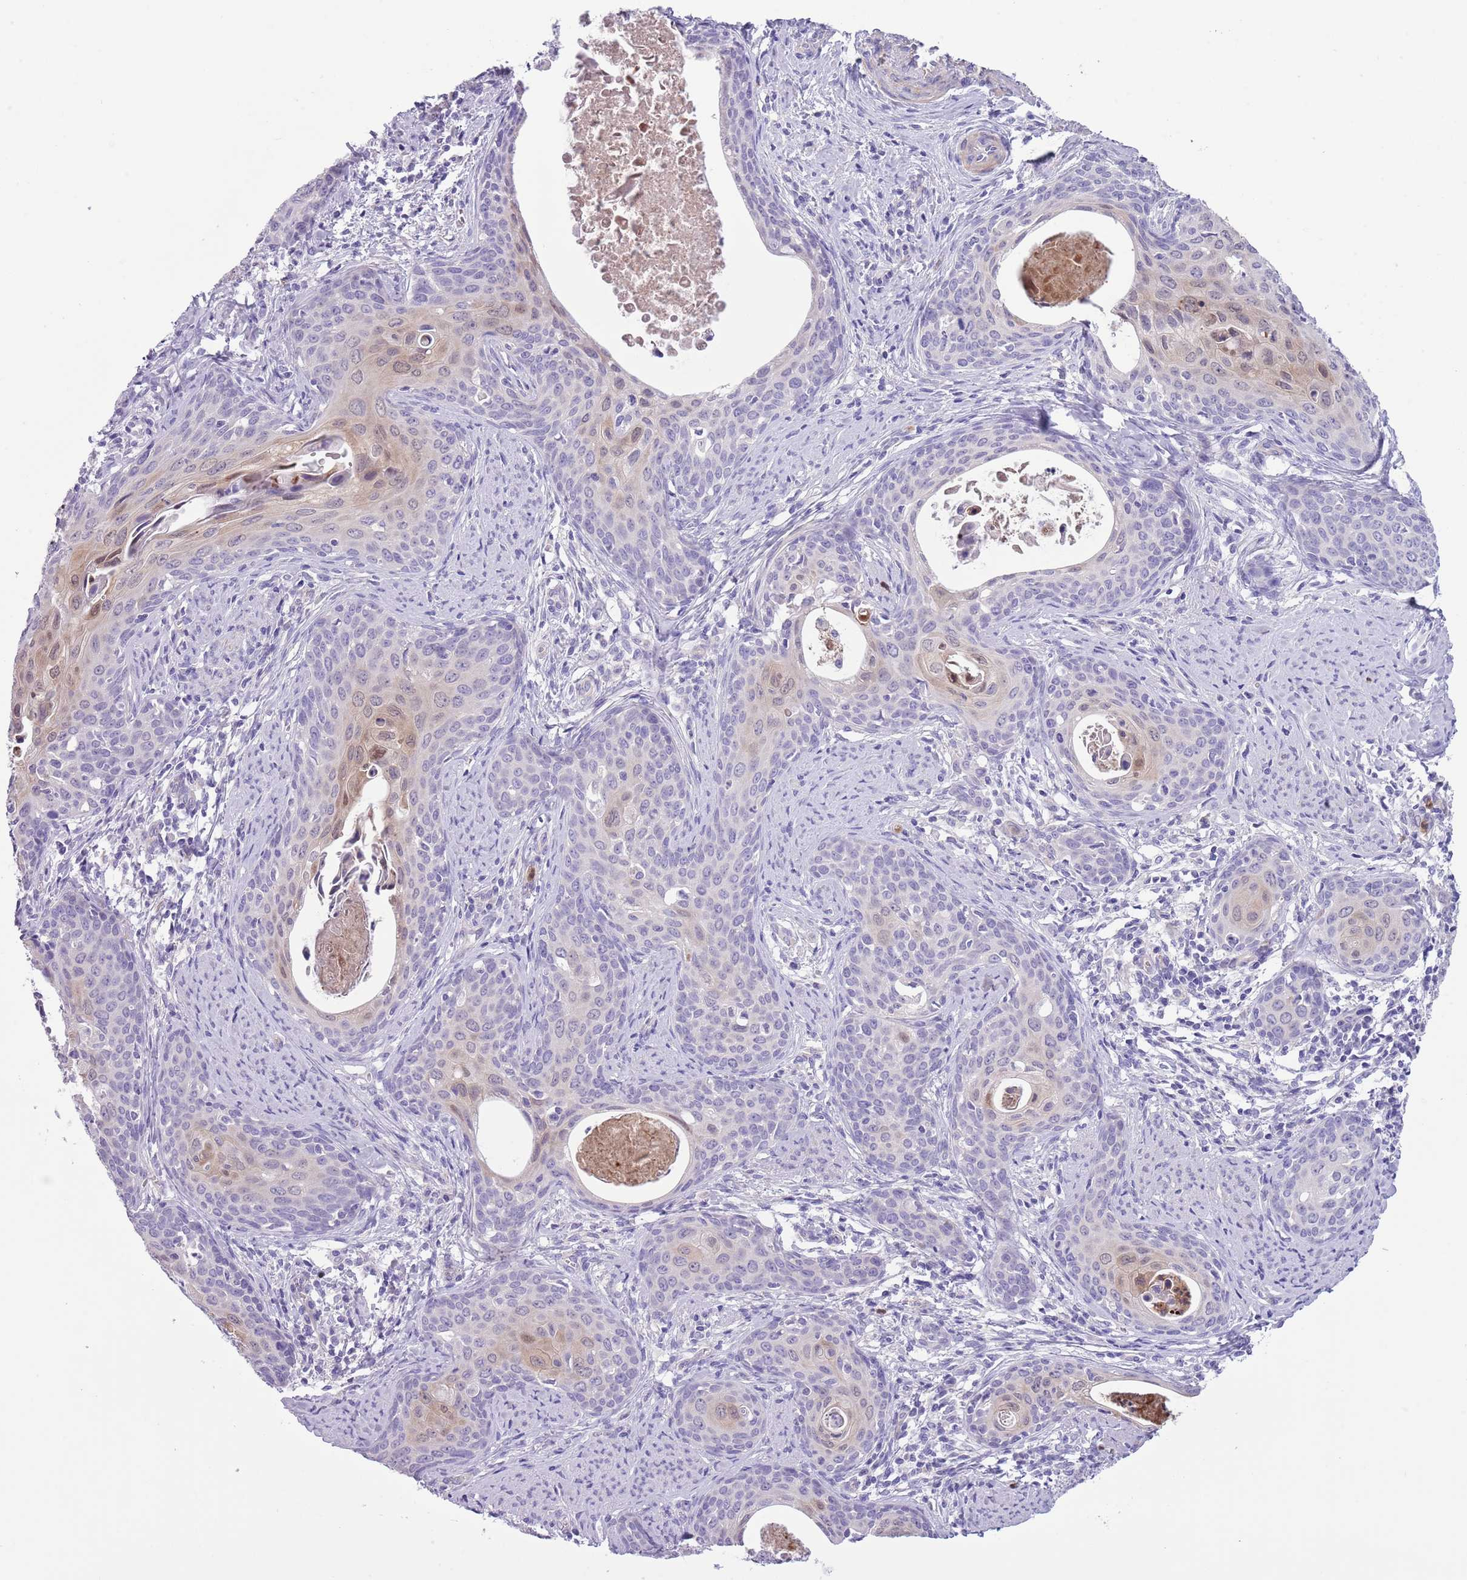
{"staining": {"intensity": "negative", "quantity": "none", "location": "none"}, "tissue": "cervical cancer", "cell_type": "Tumor cells", "image_type": "cancer", "snomed": [{"axis": "morphology", "description": "Squamous cell carcinoma, NOS"}, {"axis": "topography", "description": "Cervix"}], "caption": "IHC photomicrograph of neoplastic tissue: cervical cancer (squamous cell carcinoma) stained with DAB shows no significant protein expression in tumor cells.", "gene": "OR6M1", "patient": {"sex": "female", "age": 46}}